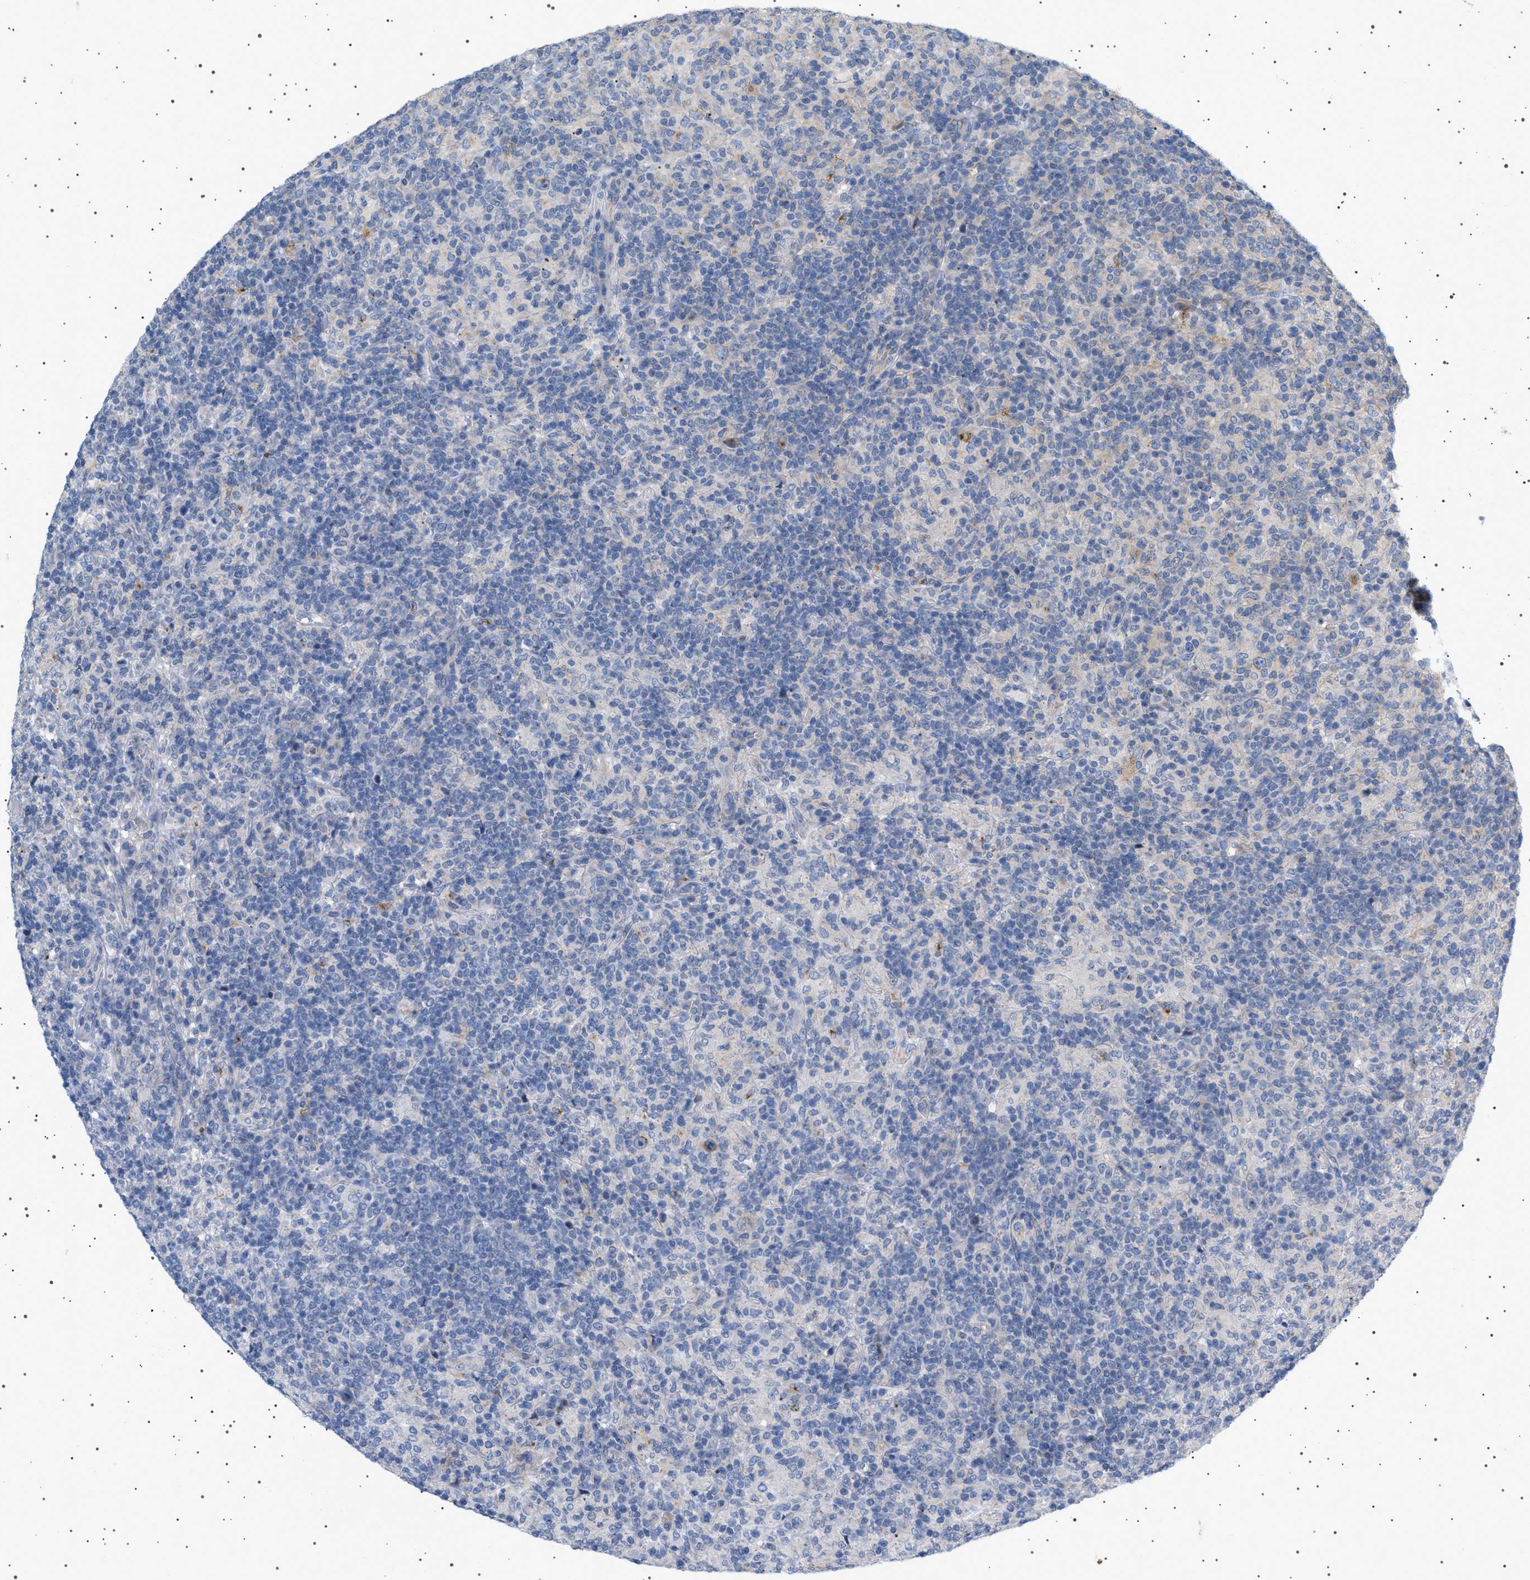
{"staining": {"intensity": "moderate", "quantity": "25%-75%", "location": "cytoplasmic/membranous"}, "tissue": "lymphoma", "cell_type": "Tumor cells", "image_type": "cancer", "snomed": [{"axis": "morphology", "description": "Hodgkin's disease, NOS"}, {"axis": "topography", "description": "Lymph node"}], "caption": "A micrograph showing moderate cytoplasmic/membranous expression in about 25%-75% of tumor cells in Hodgkin's disease, as visualized by brown immunohistochemical staining.", "gene": "ADCY10", "patient": {"sex": "male", "age": 70}}